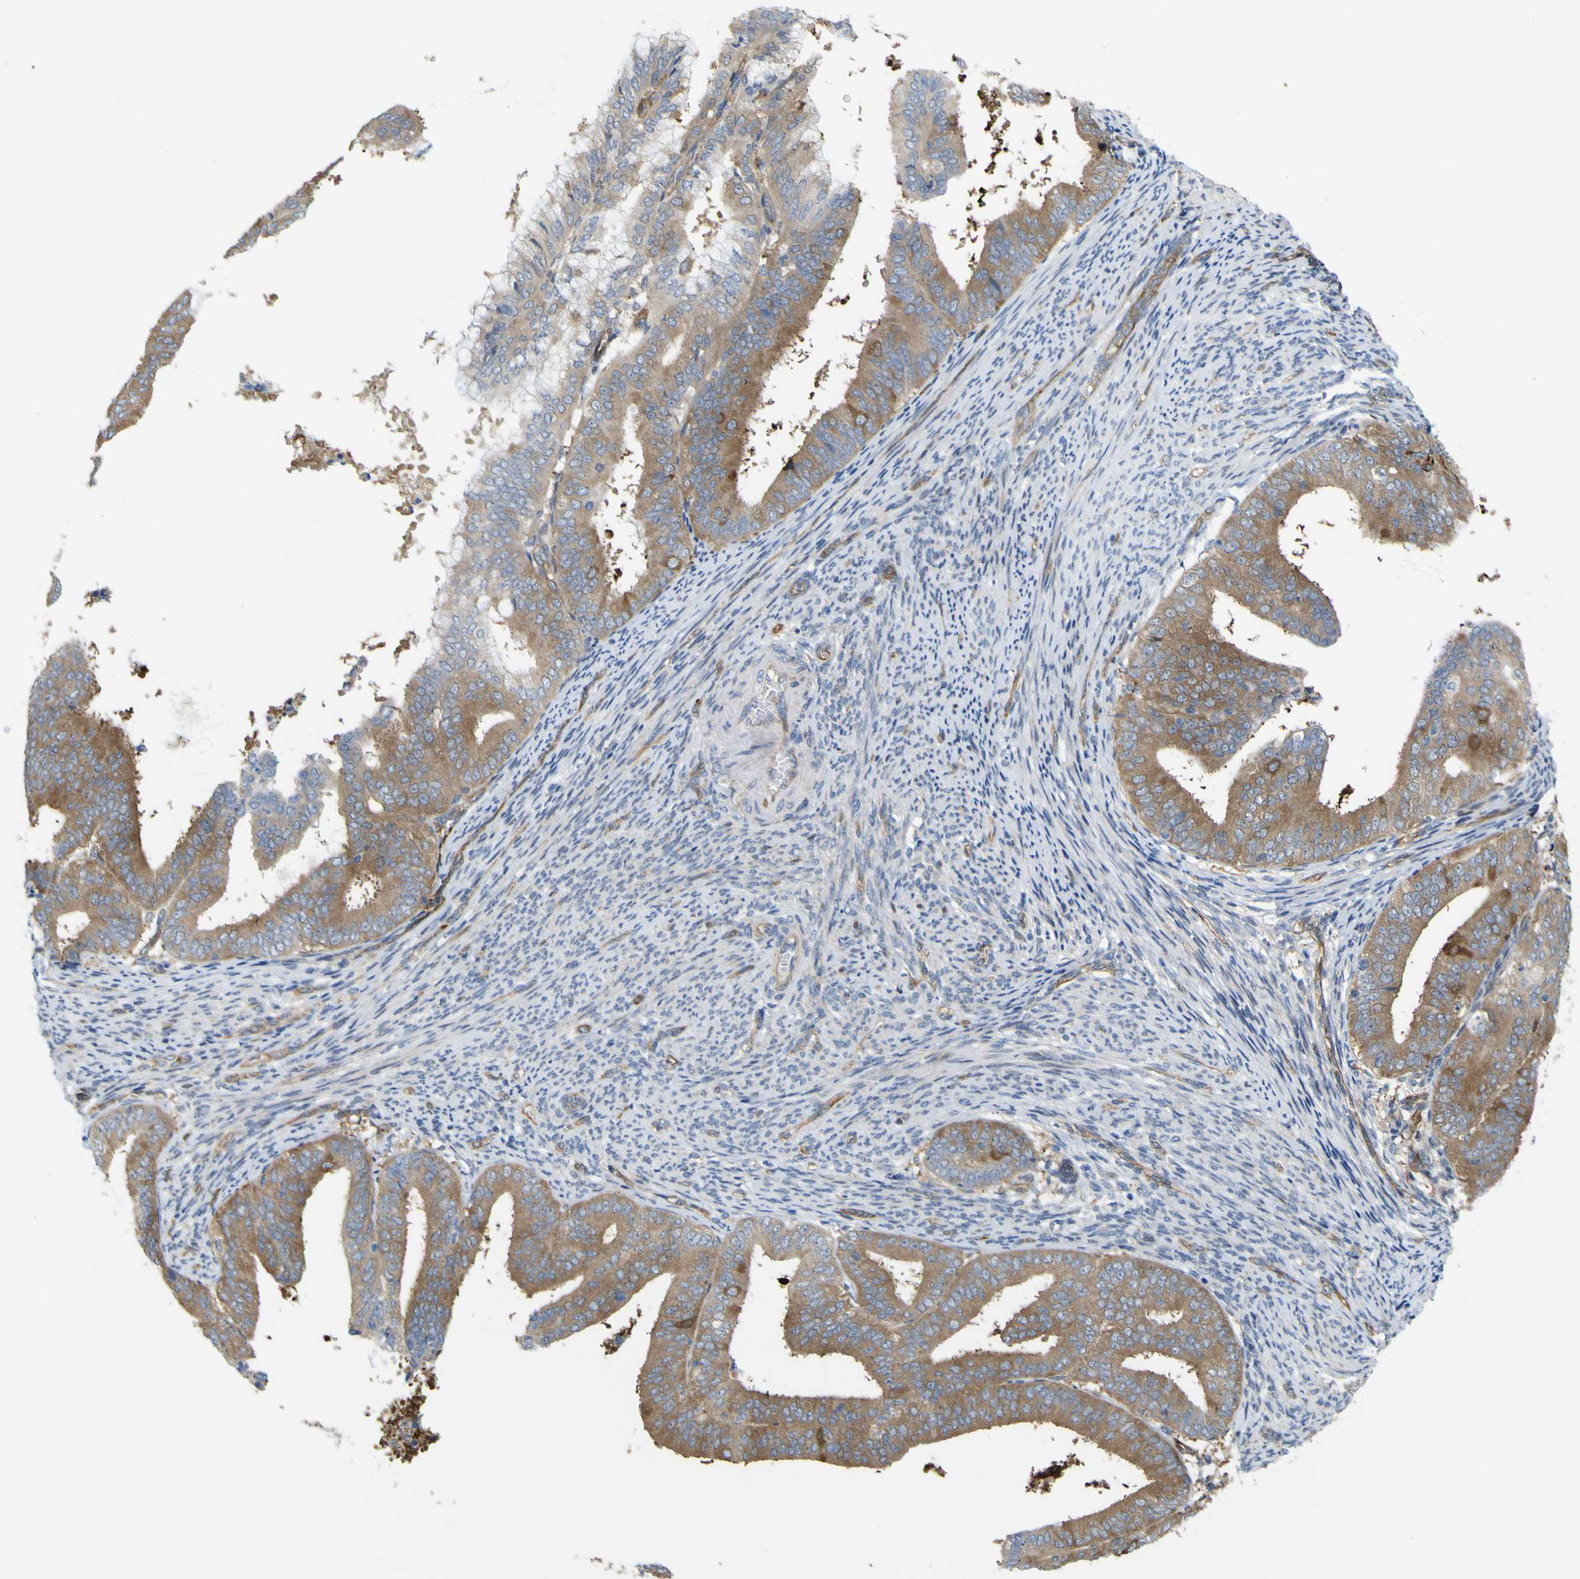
{"staining": {"intensity": "moderate", "quantity": ">75%", "location": "cytoplasmic/membranous"}, "tissue": "endometrial cancer", "cell_type": "Tumor cells", "image_type": "cancer", "snomed": [{"axis": "morphology", "description": "Adenocarcinoma, NOS"}, {"axis": "topography", "description": "Endometrium"}], "caption": "Protein staining displays moderate cytoplasmic/membranous expression in about >75% of tumor cells in endometrial cancer.", "gene": "JPH1", "patient": {"sex": "female", "age": 63}}